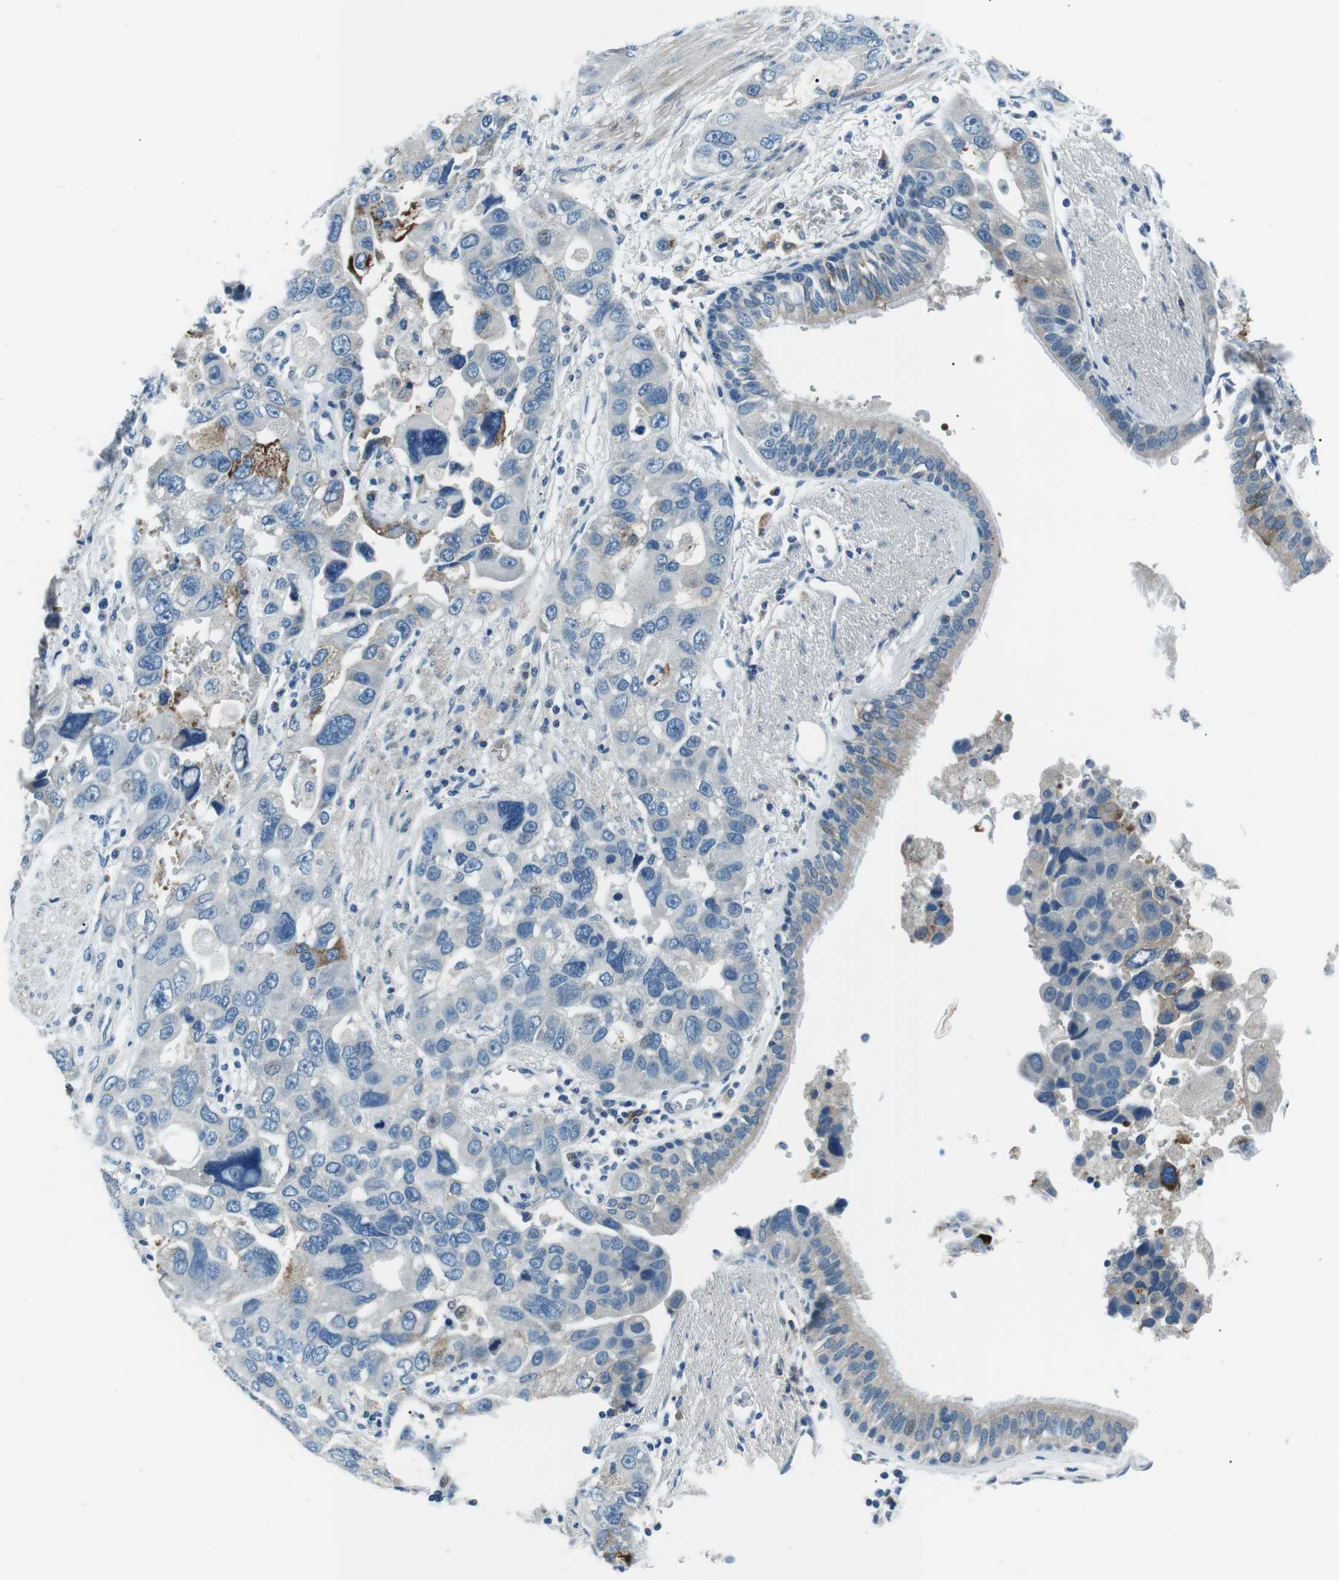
{"staining": {"intensity": "negative", "quantity": "none", "location": "none"}, "tissue": "bronchus", "cell_type": "Respiratory epithelial cells", "image_type": "normal", "snomed": [{"axis": "morphology", "description": "Normal tissue, NOS"}, {"axis": "morphology", "description": "Adenocarcinoma, NOS"}, {"axis": "morphology", "description": "Adenocarcinoma, metastatic, NOS"}, {"axis": "topography", "description": "Lymph node"}, {"axis": "topography", "description": "Bronchus"}, {"axis": "topography", "description": "Lung"}], "caption": "Immunohistochemistry photomicrograph of unremarkable bronchus: bronchus stained with DAB (3,3'-diaminobenzidine) exhibits no significant protein staining in respiratory epithelial cells. The staining was performed using DAB (3,3'-diaminobenzidine) to visualize the protein expression in brown, while the nuclei were stained in blue with hematoxylin (Magnification: 20x).", "gene": "ST6GAL1", "patient": {"sex": "female", "age": 54}}